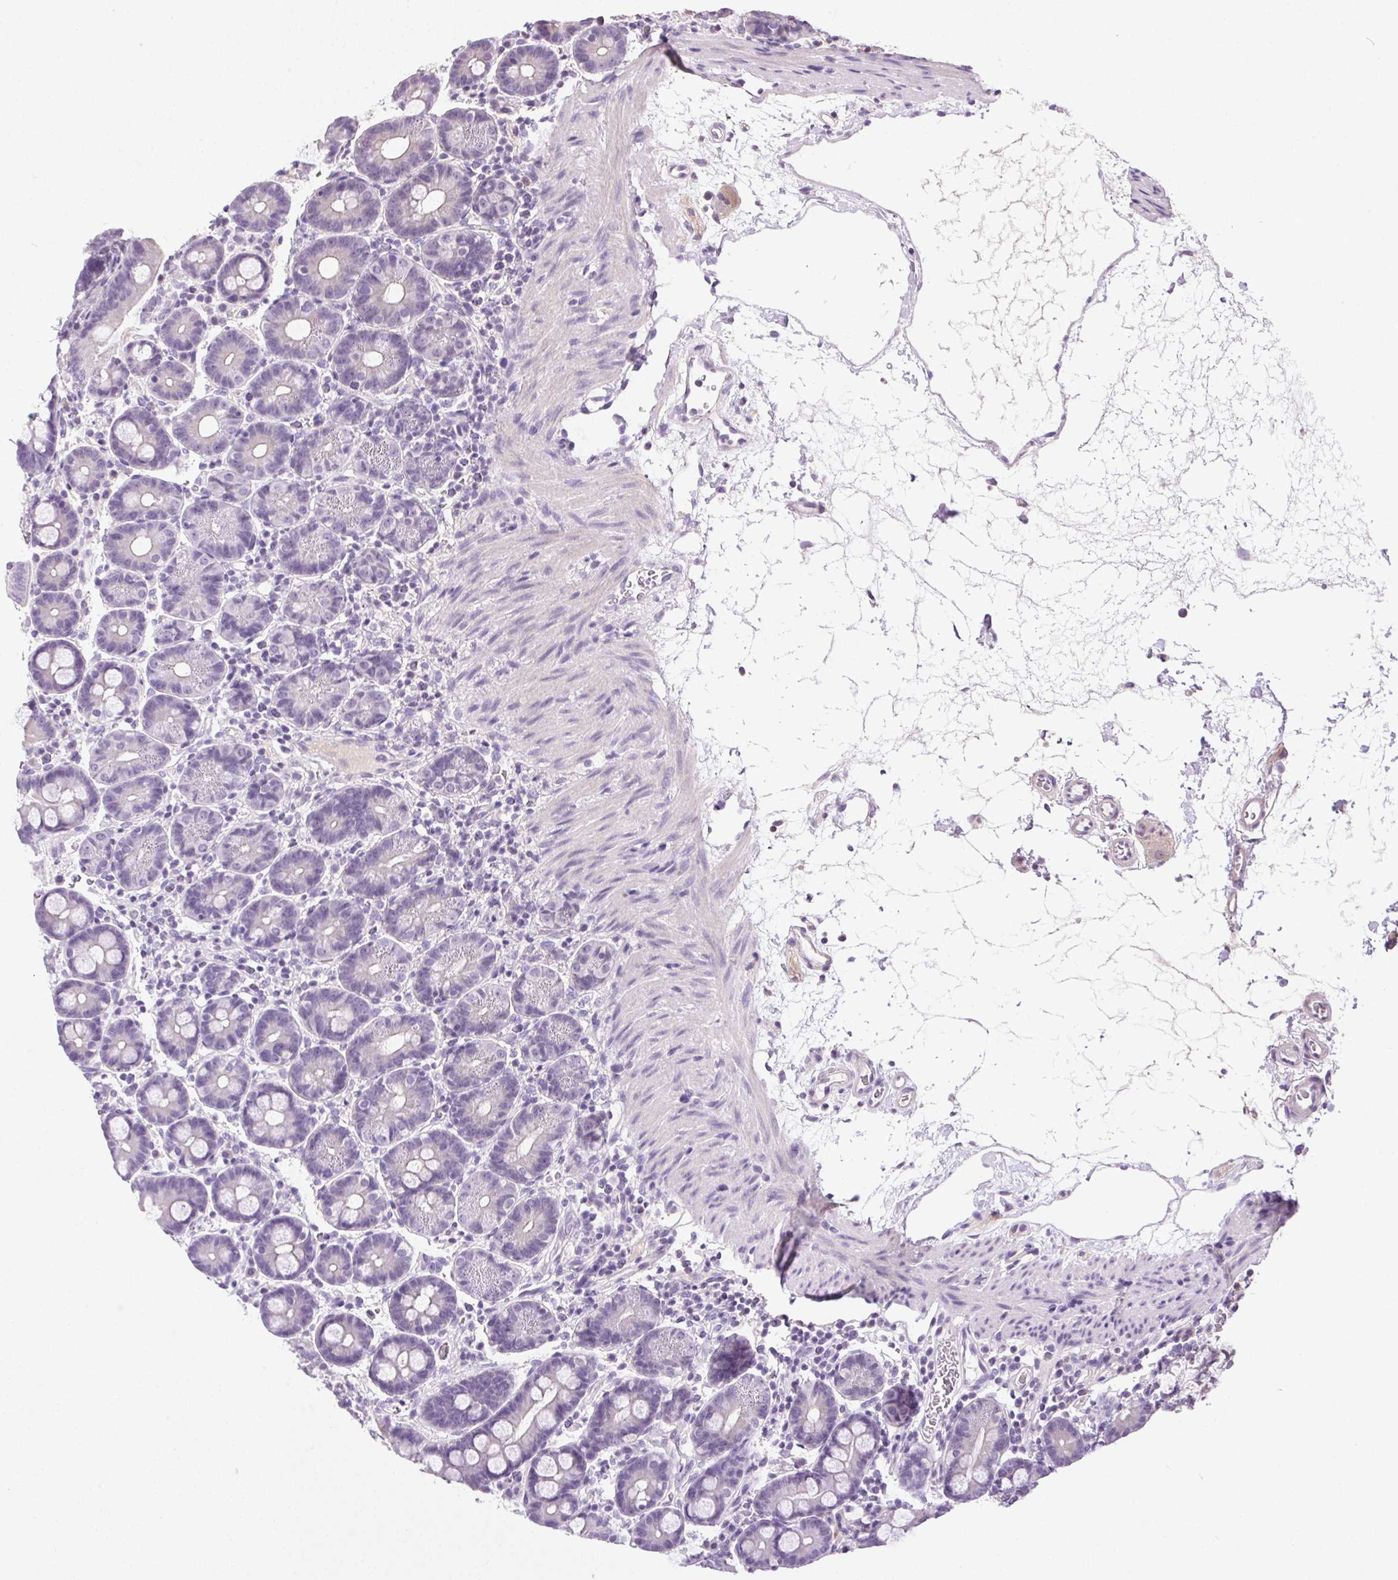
{"staining": {"intensity": "negative", "quantity": "none", "location": "none"}, "tissue": "duodenum", "cell_type": "Glandular cells", "image_type": "normal", "snomed": [{"axis": "morphology", "description": "Normal tissue, NOS"}, {"axis": "topography", "description": "Pancreas"}, {"axis": "topography", "description": "Duodenum"}], "caption": "This micrograph is of normal duodenum stained with immunohistochemistry to label a protein in brown with the nuclei are counter-stained blue. There is no staining in glandular cells.", "gene": "SYCE2", "patient": {"sex": "male", "age": 59}}